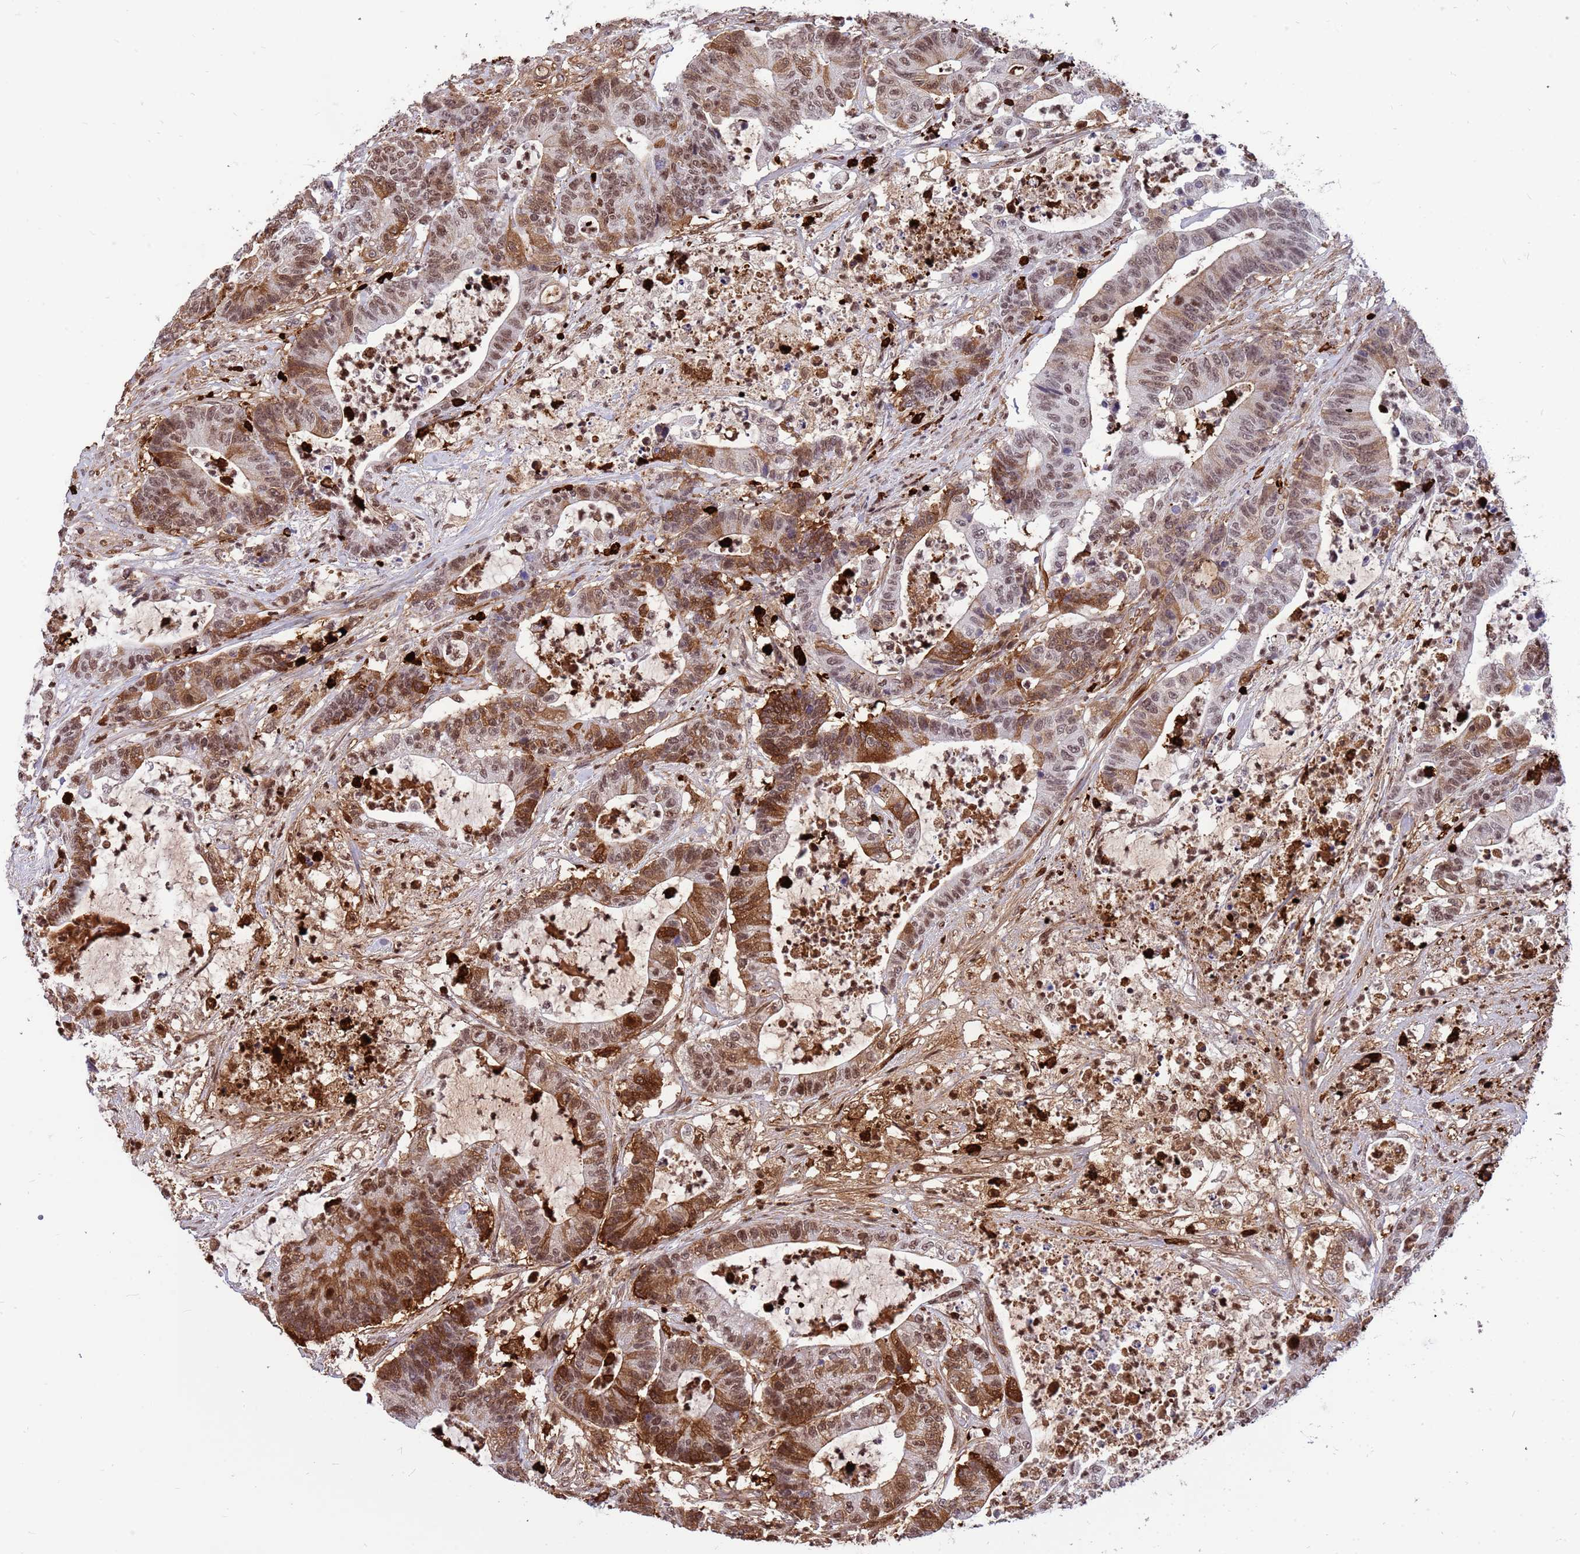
{"staining": {"intensity": "moderate", "quantity": ">75%", "location": "cytoplasmic/membranous,nuclear"}, "tissue": "colorectal cancer", "cell_type": "Tumor cells", "image_type": "cancer", "snomed": [{"axis": "morphology", "description": "Adenocarcinoma, NOS"}, {"axis": "topography", "description": "Colon"}], "caption": "A micrograph showing moderate cytoplasmic/membranous and nuclear staining in approximately >75% of tumor cells in adenocarcinoma (colorectal), as visualized by brown immunohistochemical staining.", "gene": "ORM1", "patient": {"sex": "female", "age": 84}}